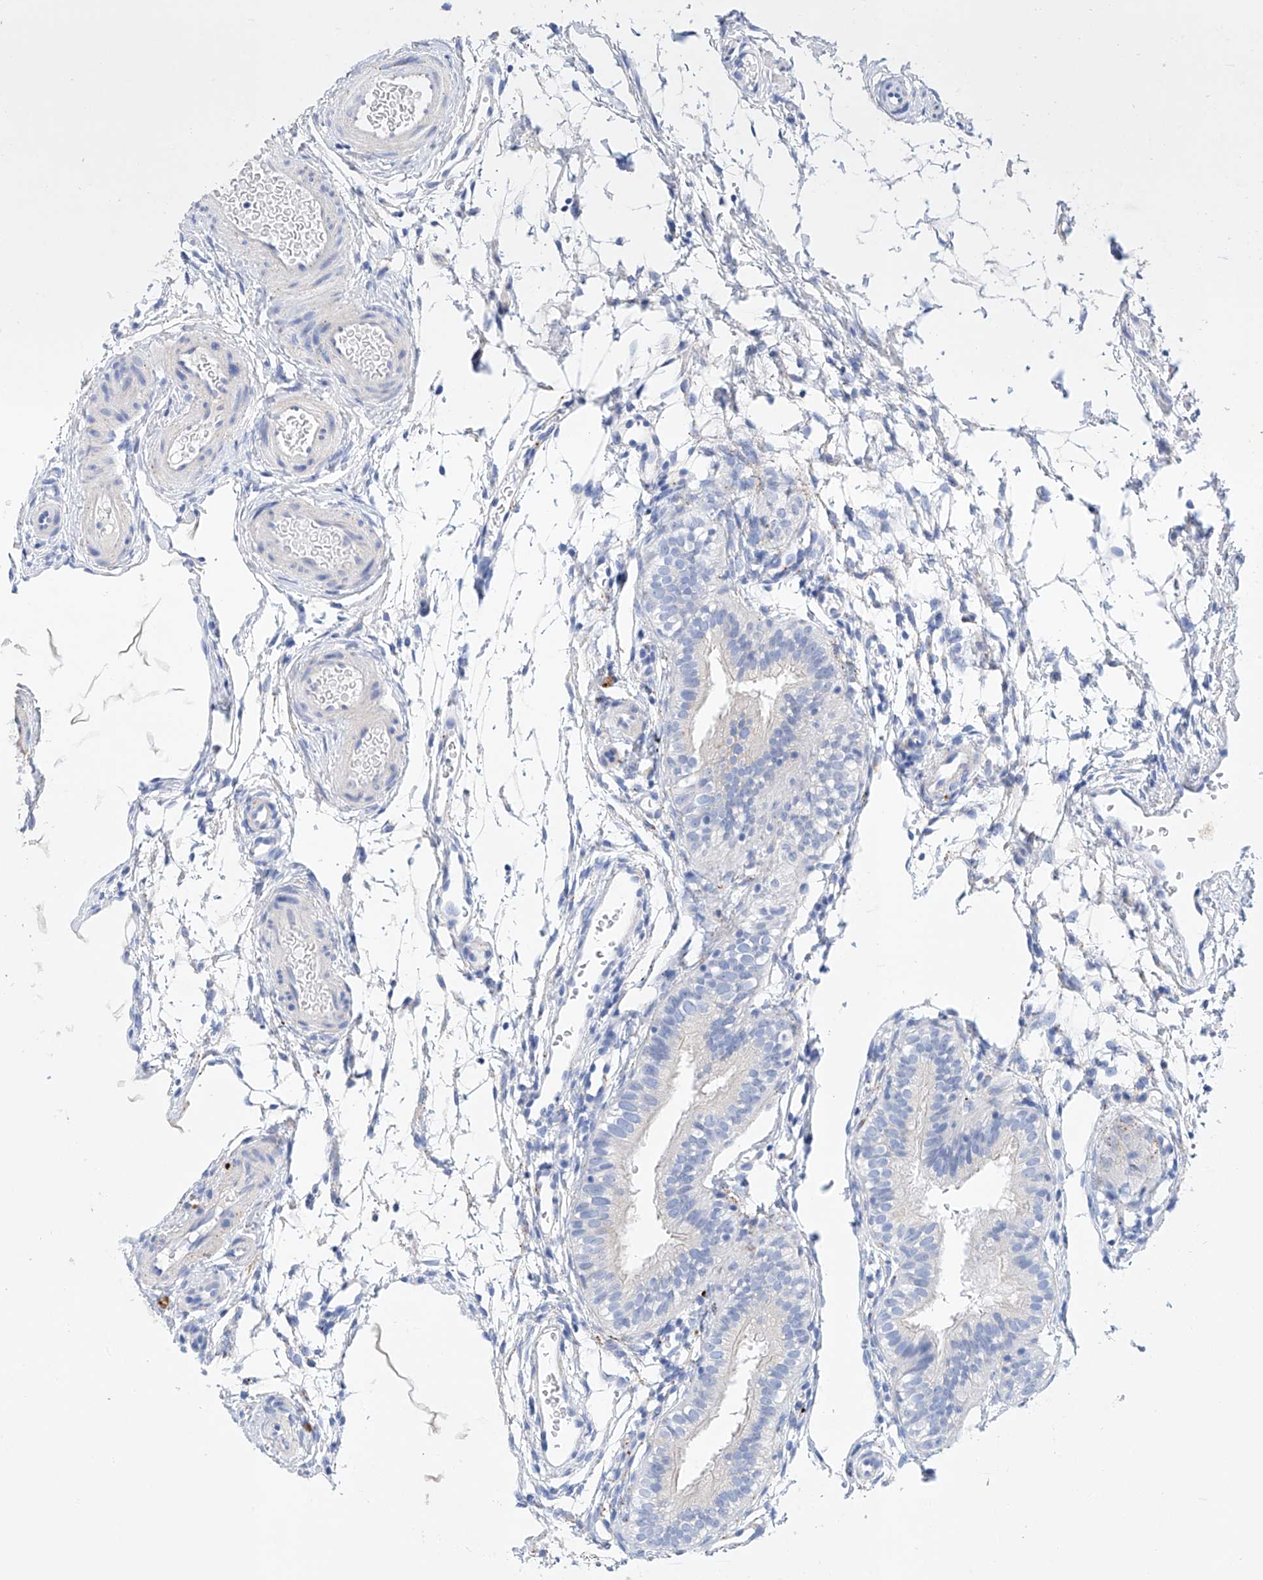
{"staining": {"intensity": "negative", "quantity": "none", "location": "none"}, "tissue": "fallopian tube", "cell_type": "Glandular cells", "image_type": "normal", "snomed": [{"axis": "morphology", "description": "Normal tissue, NOS"}, {"axis": "topography", "description": "Fallopian tube"}], "caption": "Immunohistochemistry photomicrograph of normal fallopian tube: fallopian tube stained with DAB reveals no significant protein expression in glandular cells.", "gene": "LURAP1", "patient": {"sex": "female", "age": 35}}